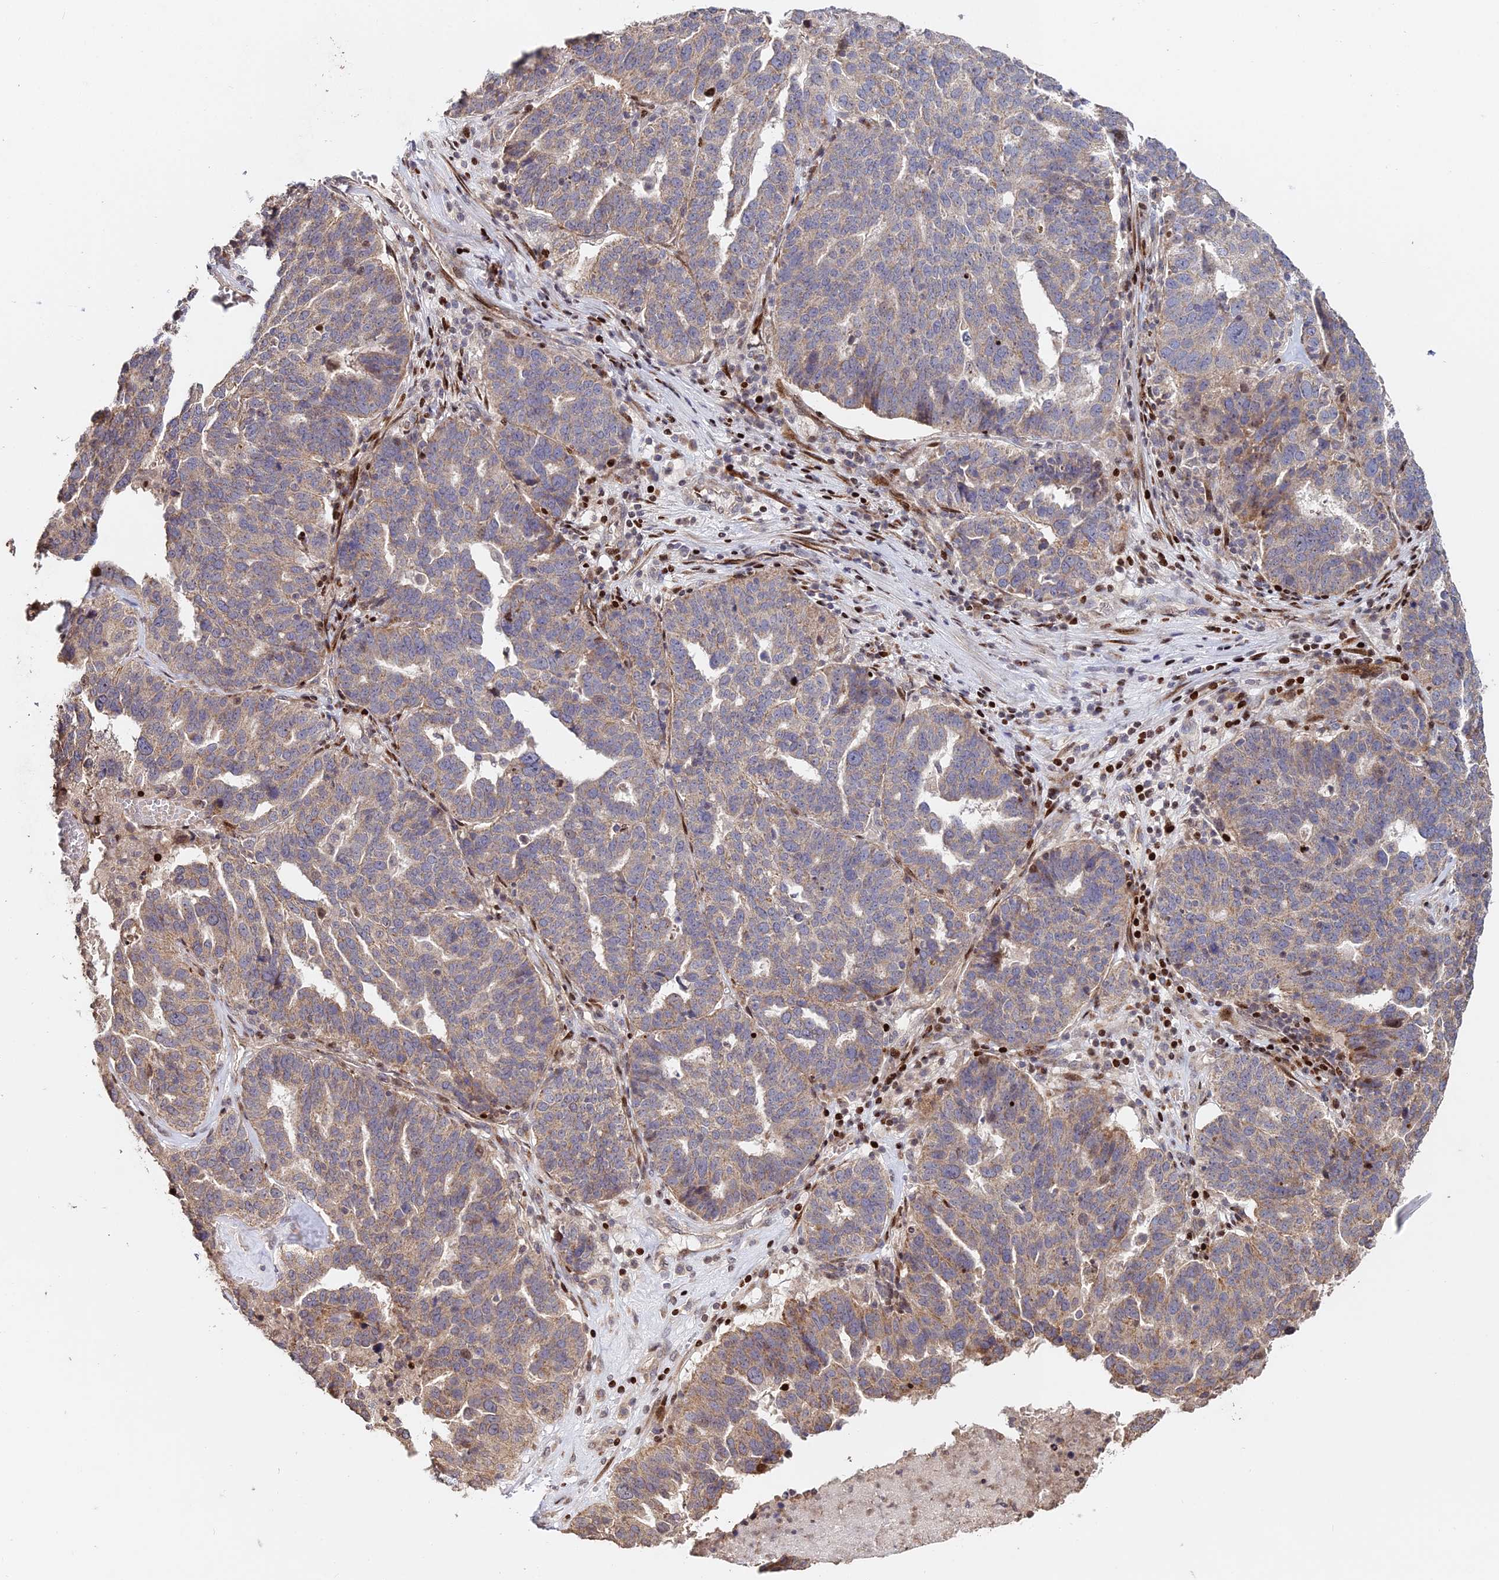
{"staining": {"intensity": "weak", "quantity": ">75%", "location": "cytoplasmic/membranous"}, "tissue": "ovarian cancer", "cell_type": "Tumor cells", "image_type": "cancer", "snomed": [{"axis": "morphology", "description": "Cystadenocarcinoma, serous, NOS"}, {"axis": "topography", "description": "Ovary"}], "caption": "Protein positivity by immunohistochemistry (IHC) shows weak cytoplasmic/membranous expression in approximately >75% of tumor cells in serous cystadenocarcinoma (ovarian). Immunohistochemistry stains the protein of interest in brown and the nuclei are stained blue.", "gene": "RBMS2", "patient": {"sex": "female", "age": 59}}